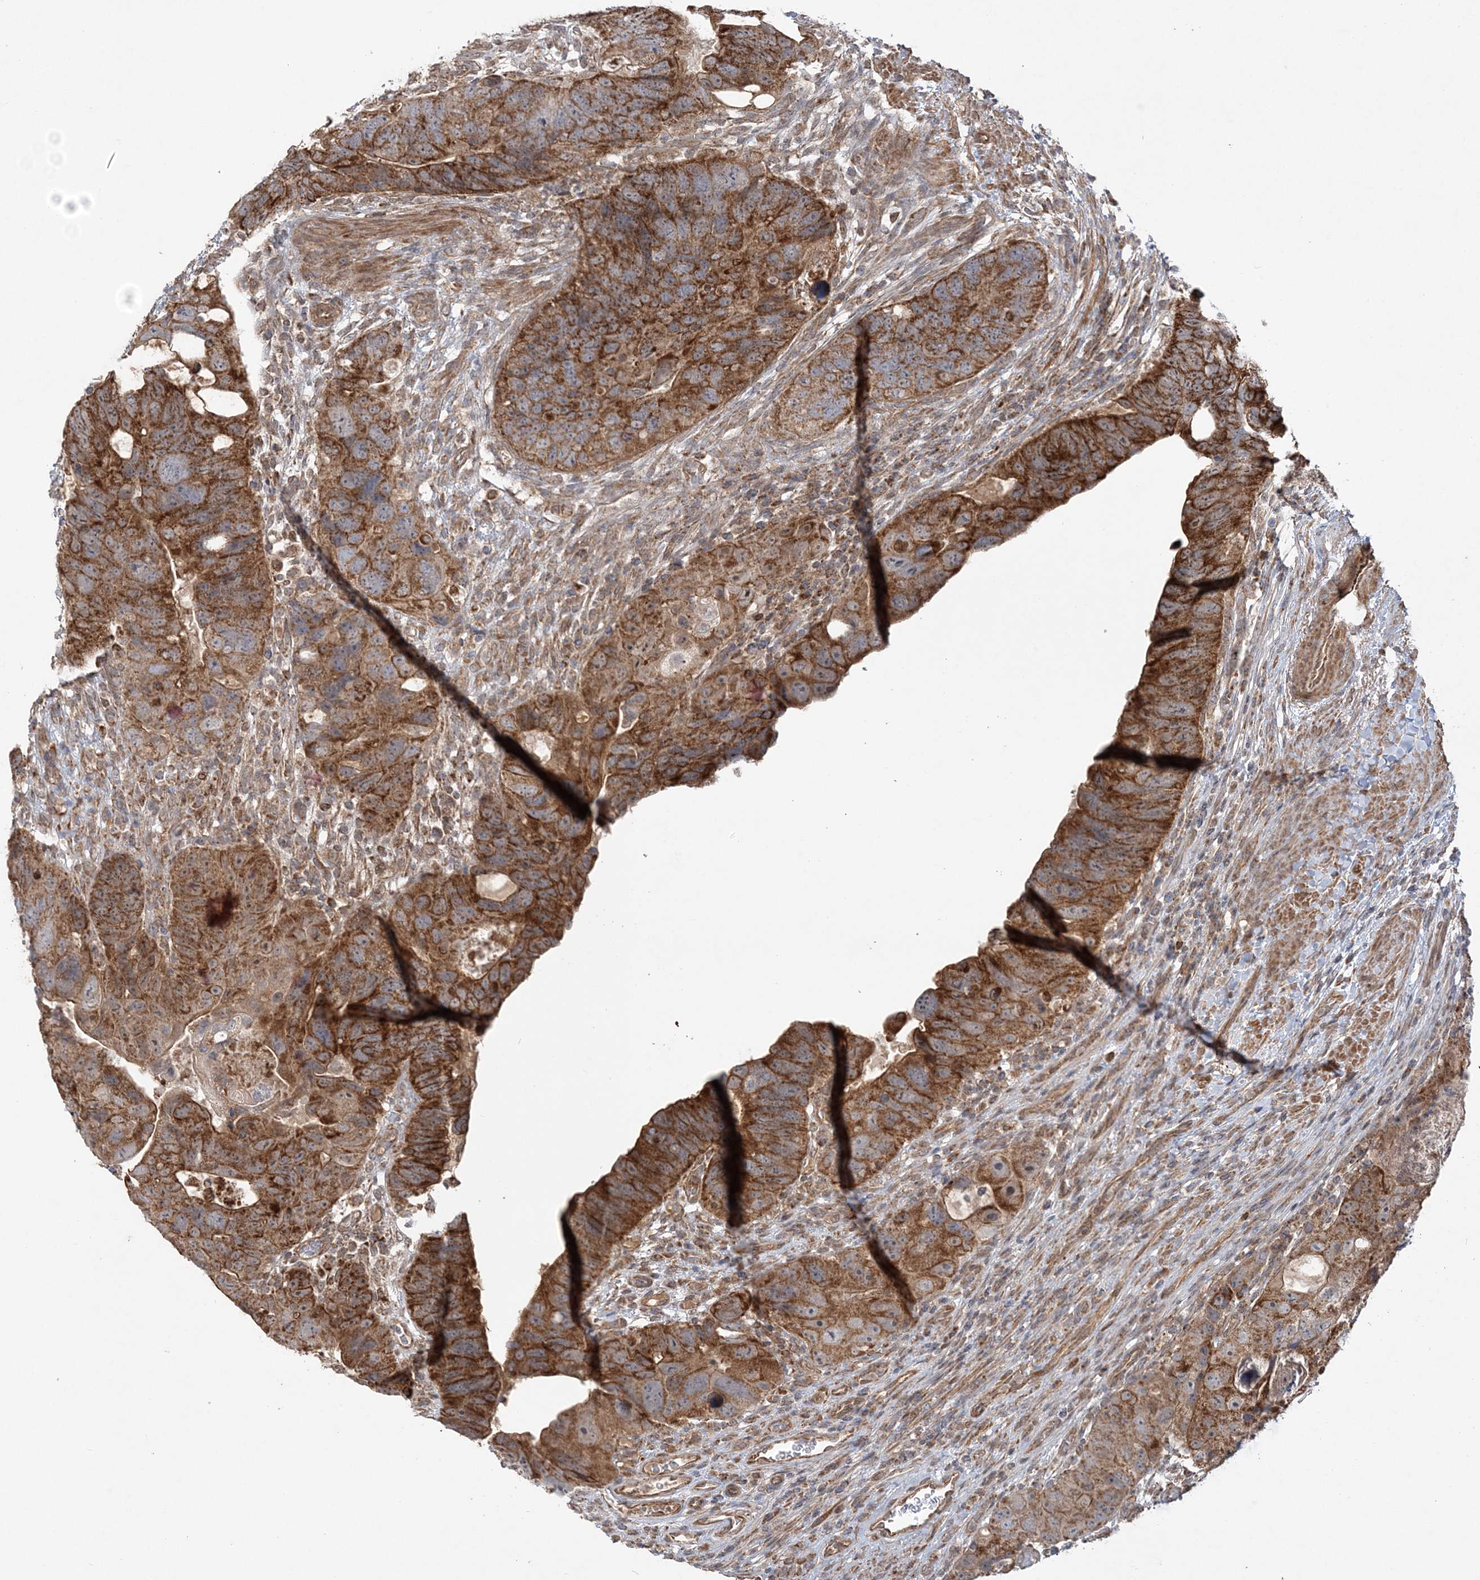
{"staining": {"intensity": "strong", "quantity": ">75%", "location": "cytoplasmic/membranous"}, "tissue": "colorectal cancer", "cell_type": "Tumor cells", "image_type": "cancer", "snomed": [{"axis": "morphology", "description": "Adenocarcinoma, NOS"}, {"axis": "topography", "description": "Rectum"}], "caption": "This is an image of immunohistochemistry (IHC) staining of colorectal adenocarcinoma, which shows strong staining in the cytoplasmic/membranous of tumor cells.", "gene": "SCLT1", "patient": {"sex": "male", "age": 59}}